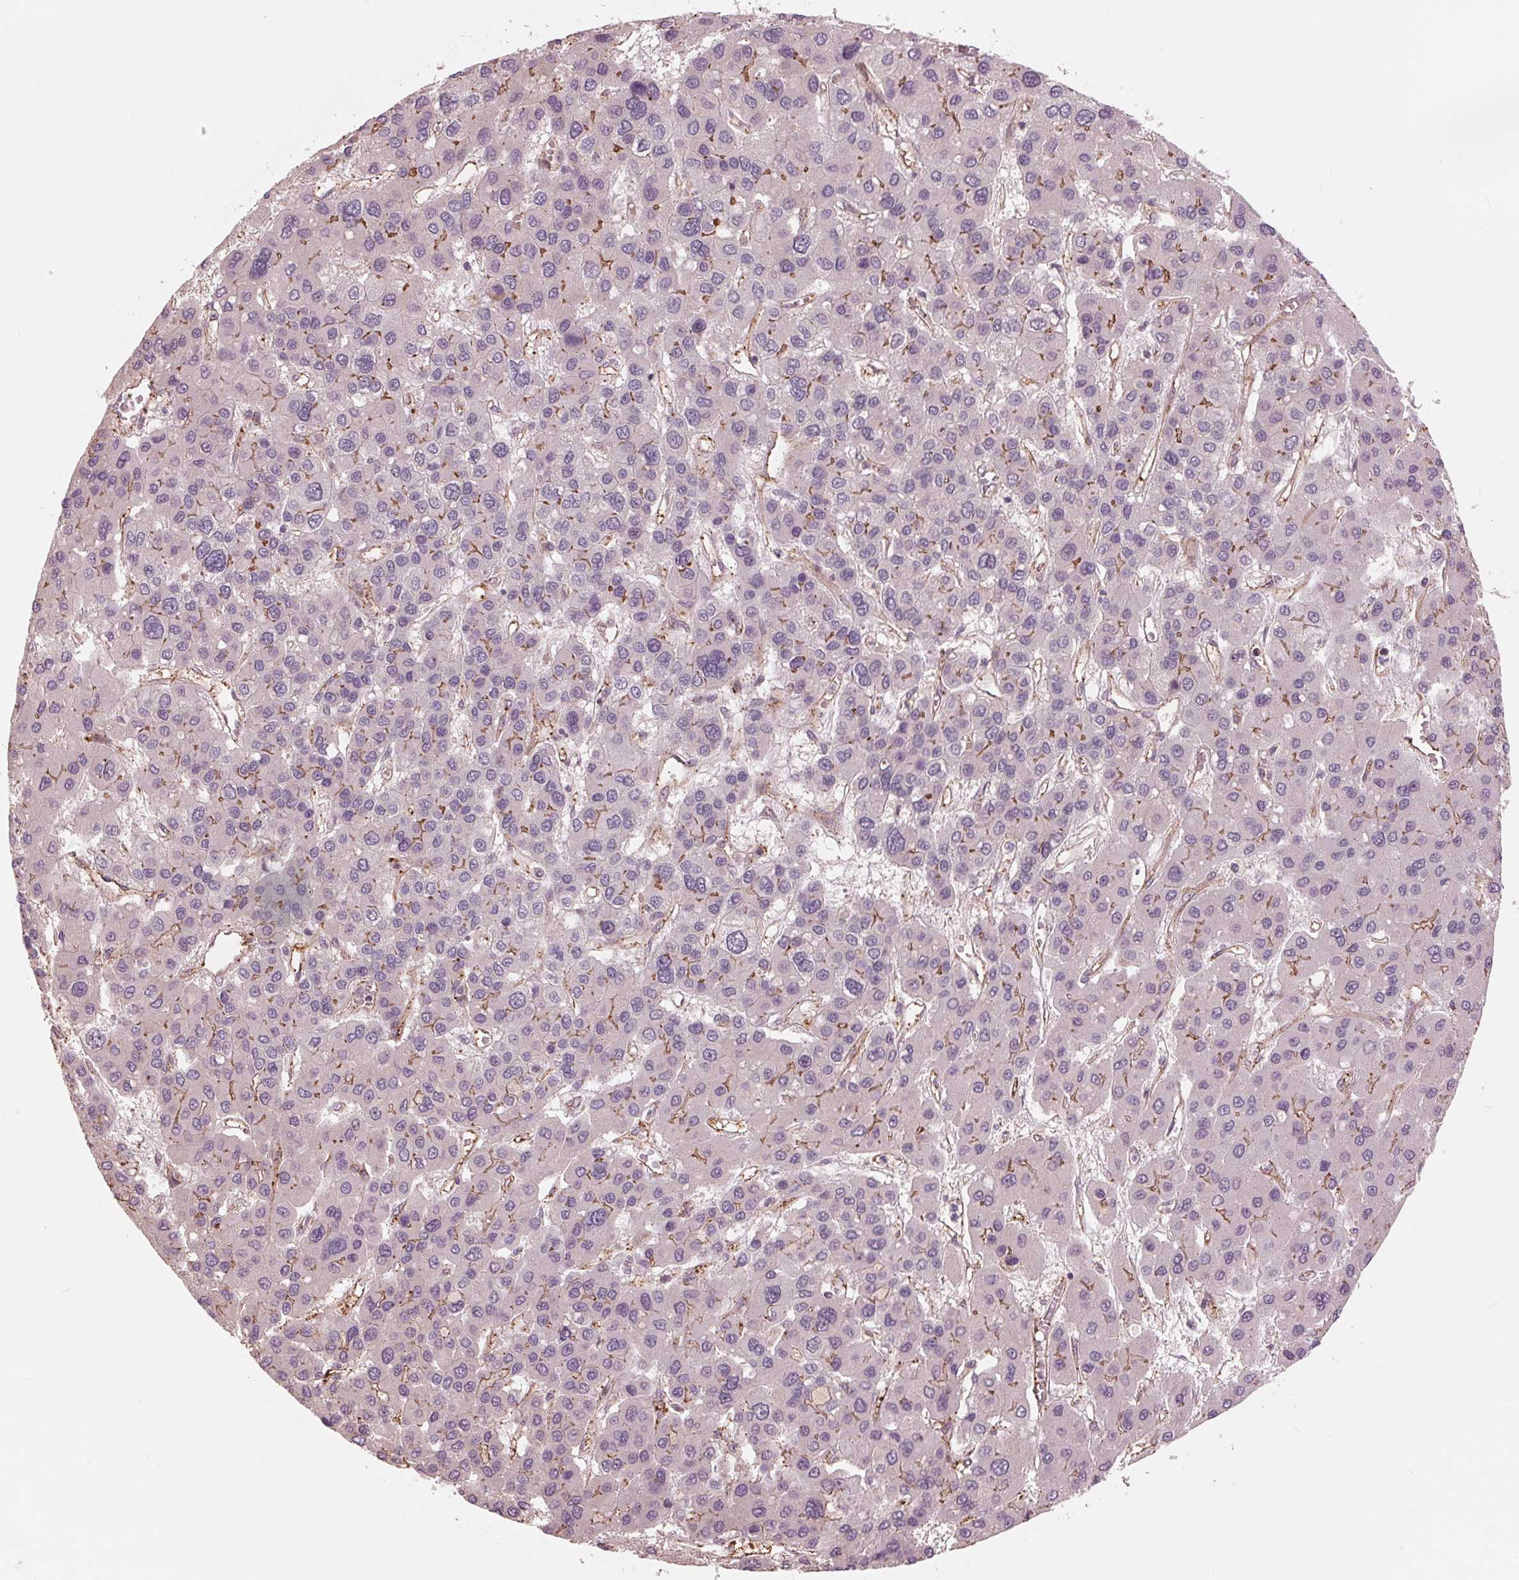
{"staining": {"intensity": "negative", "quantity": "none", "location": "none"}, "tissue": "liver cancer", "cell_type": "Tumor cells", "image_type": "cancer", "snomed": [{"axis": "morphology", "description": "Carcinoma, Hepatocellular, NOS"}, {"axis": "topography", "description": "Liver"}], "caption": "There is no significant positivity in tumor cells of liver cancer (hepatocellular carcinoma).", "gene": "TXNIP", "patient": {"sex": "female", "age": 41}}